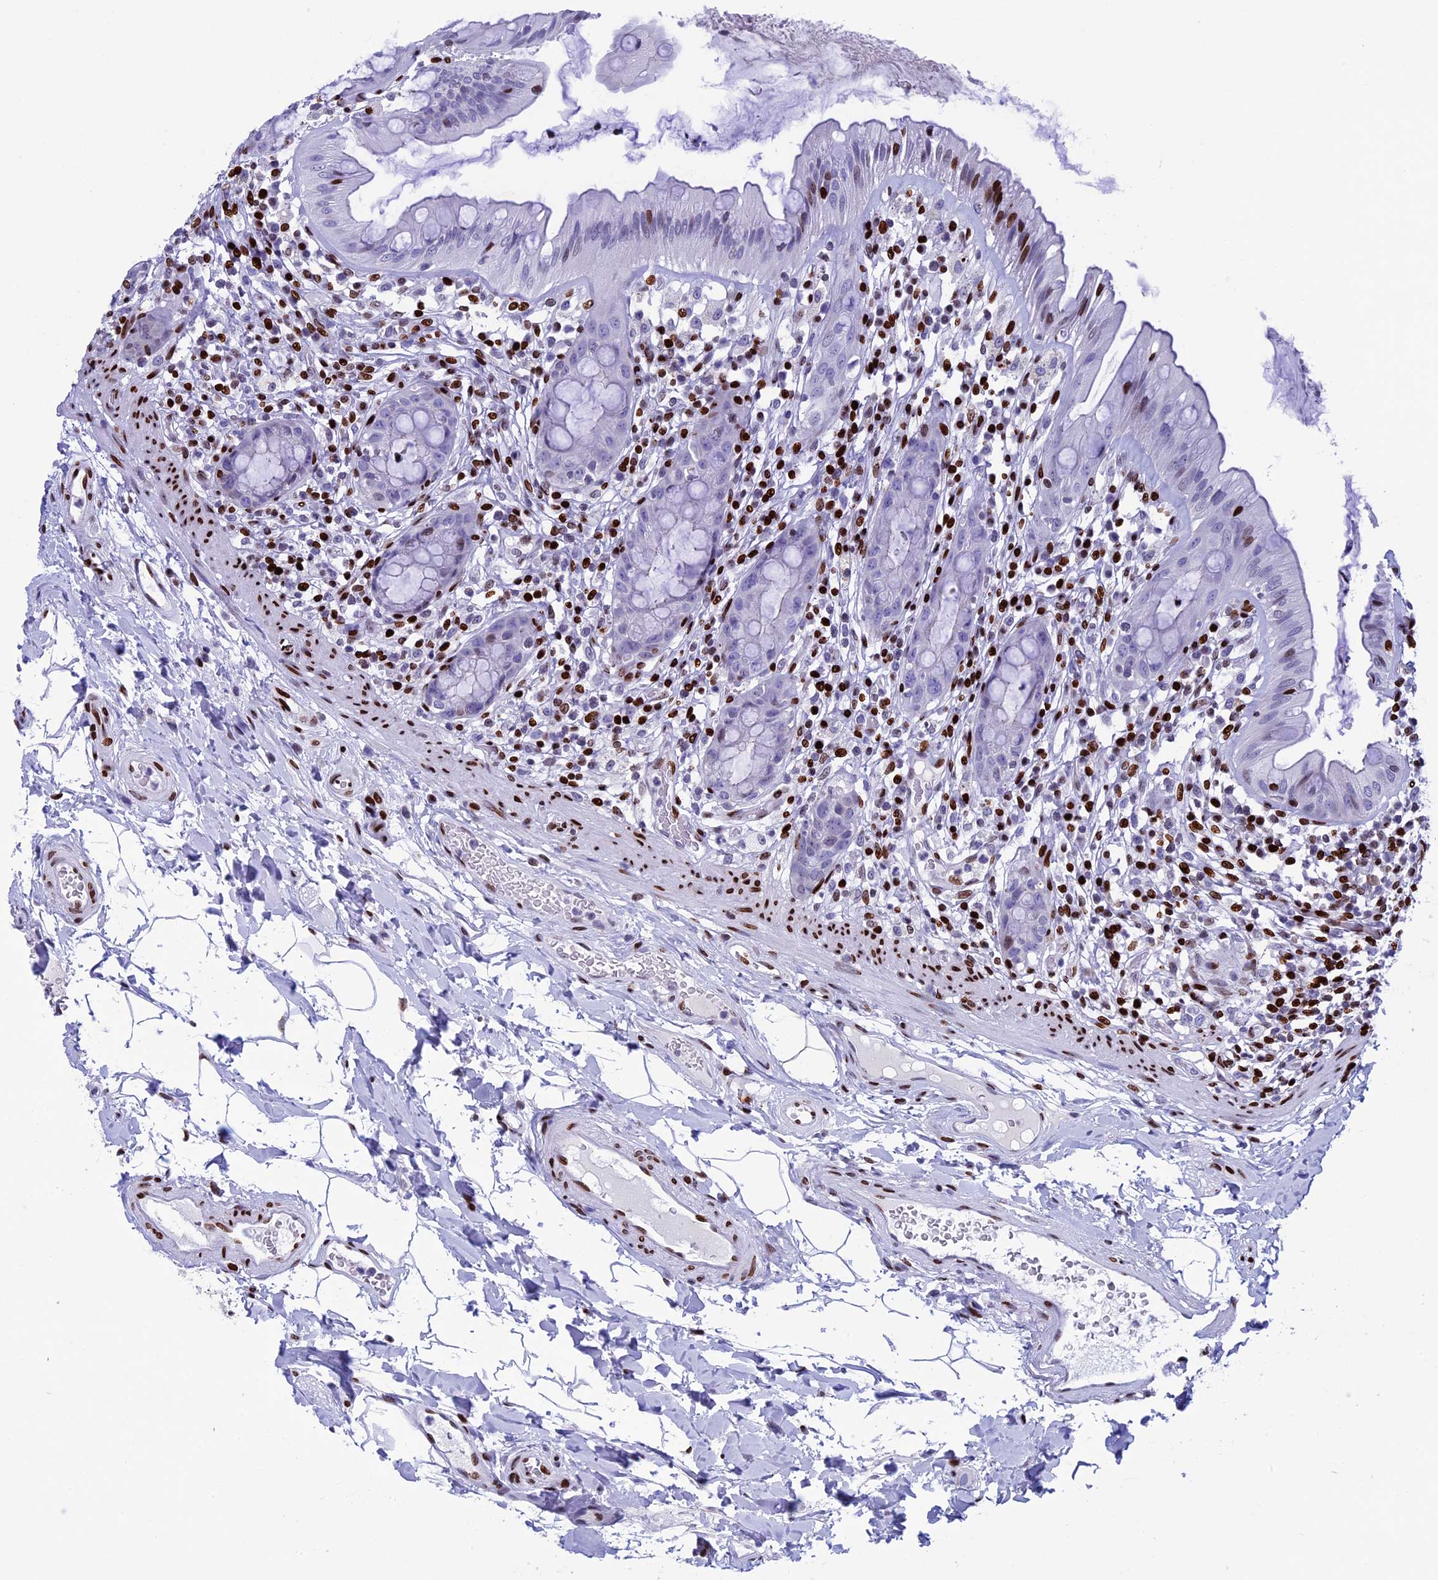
{"staining": {"intensity": "strong", "quantity": "<25%", "location": "nuclear"}, "tissue": "rectum", "cell_type": "Glandular cells", "image_type": "normal", "snomed": [{"axis": "morphology", "description": "Normal tissue, NOS"}, {"axis": "topography", "description": "Rectum"}], "caption": "Protein staining reveals strong nuclear staining in about <25% of glandular cells in normal rectum. (Stains: DAB (3,3'-diaminobenzidine) in brown, nuclei in blue, Microscopy: brightfield microscopy at high magnification).", "gene": "BTBD3", "patient": {"sex": "female", "age": 57}}